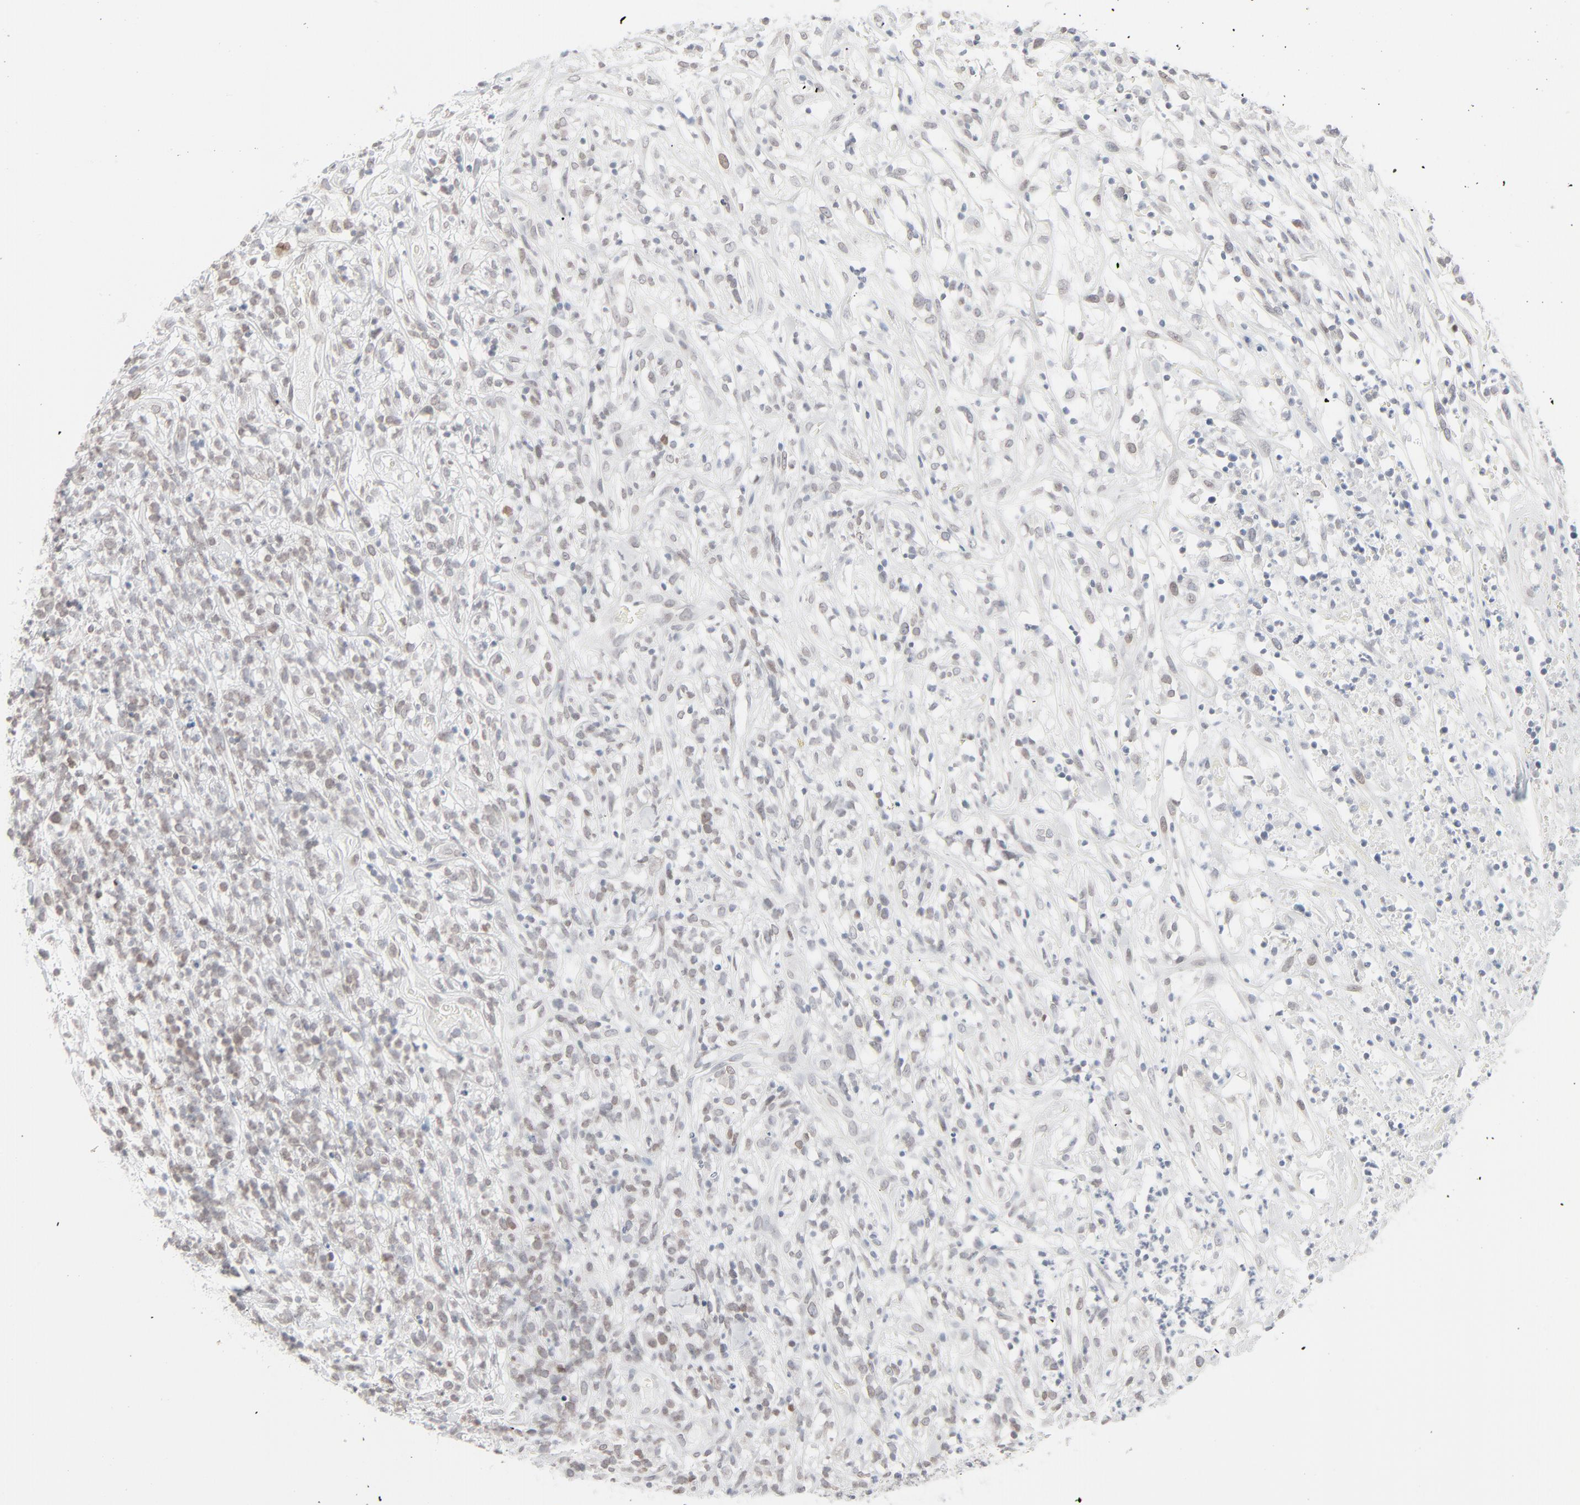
{"staining": {"intensity": "weak", "quantity": "<25%", "location": "cytoplasmic/membranous,nuclear"}, "tissue": "lymphoma", "cell_type": "Tumor cells", "image_type": "cancer", "snomed": [{"axis": "morphology", "description": "Malignant lymphoma, non-Hodgkin's type, High grade"}, {"axis": "topography", "description": "Lymph node"}], "caption": "Immunohistochemistry (IHC) photomicrograph of malignant lymphoma, non-Hodgkin's type (high-grade) stained for a protein (brown), which shows no positivity in tumor cells.", "gene": "MAD1L1", "patient": {"sex": "female", "age": 73}}